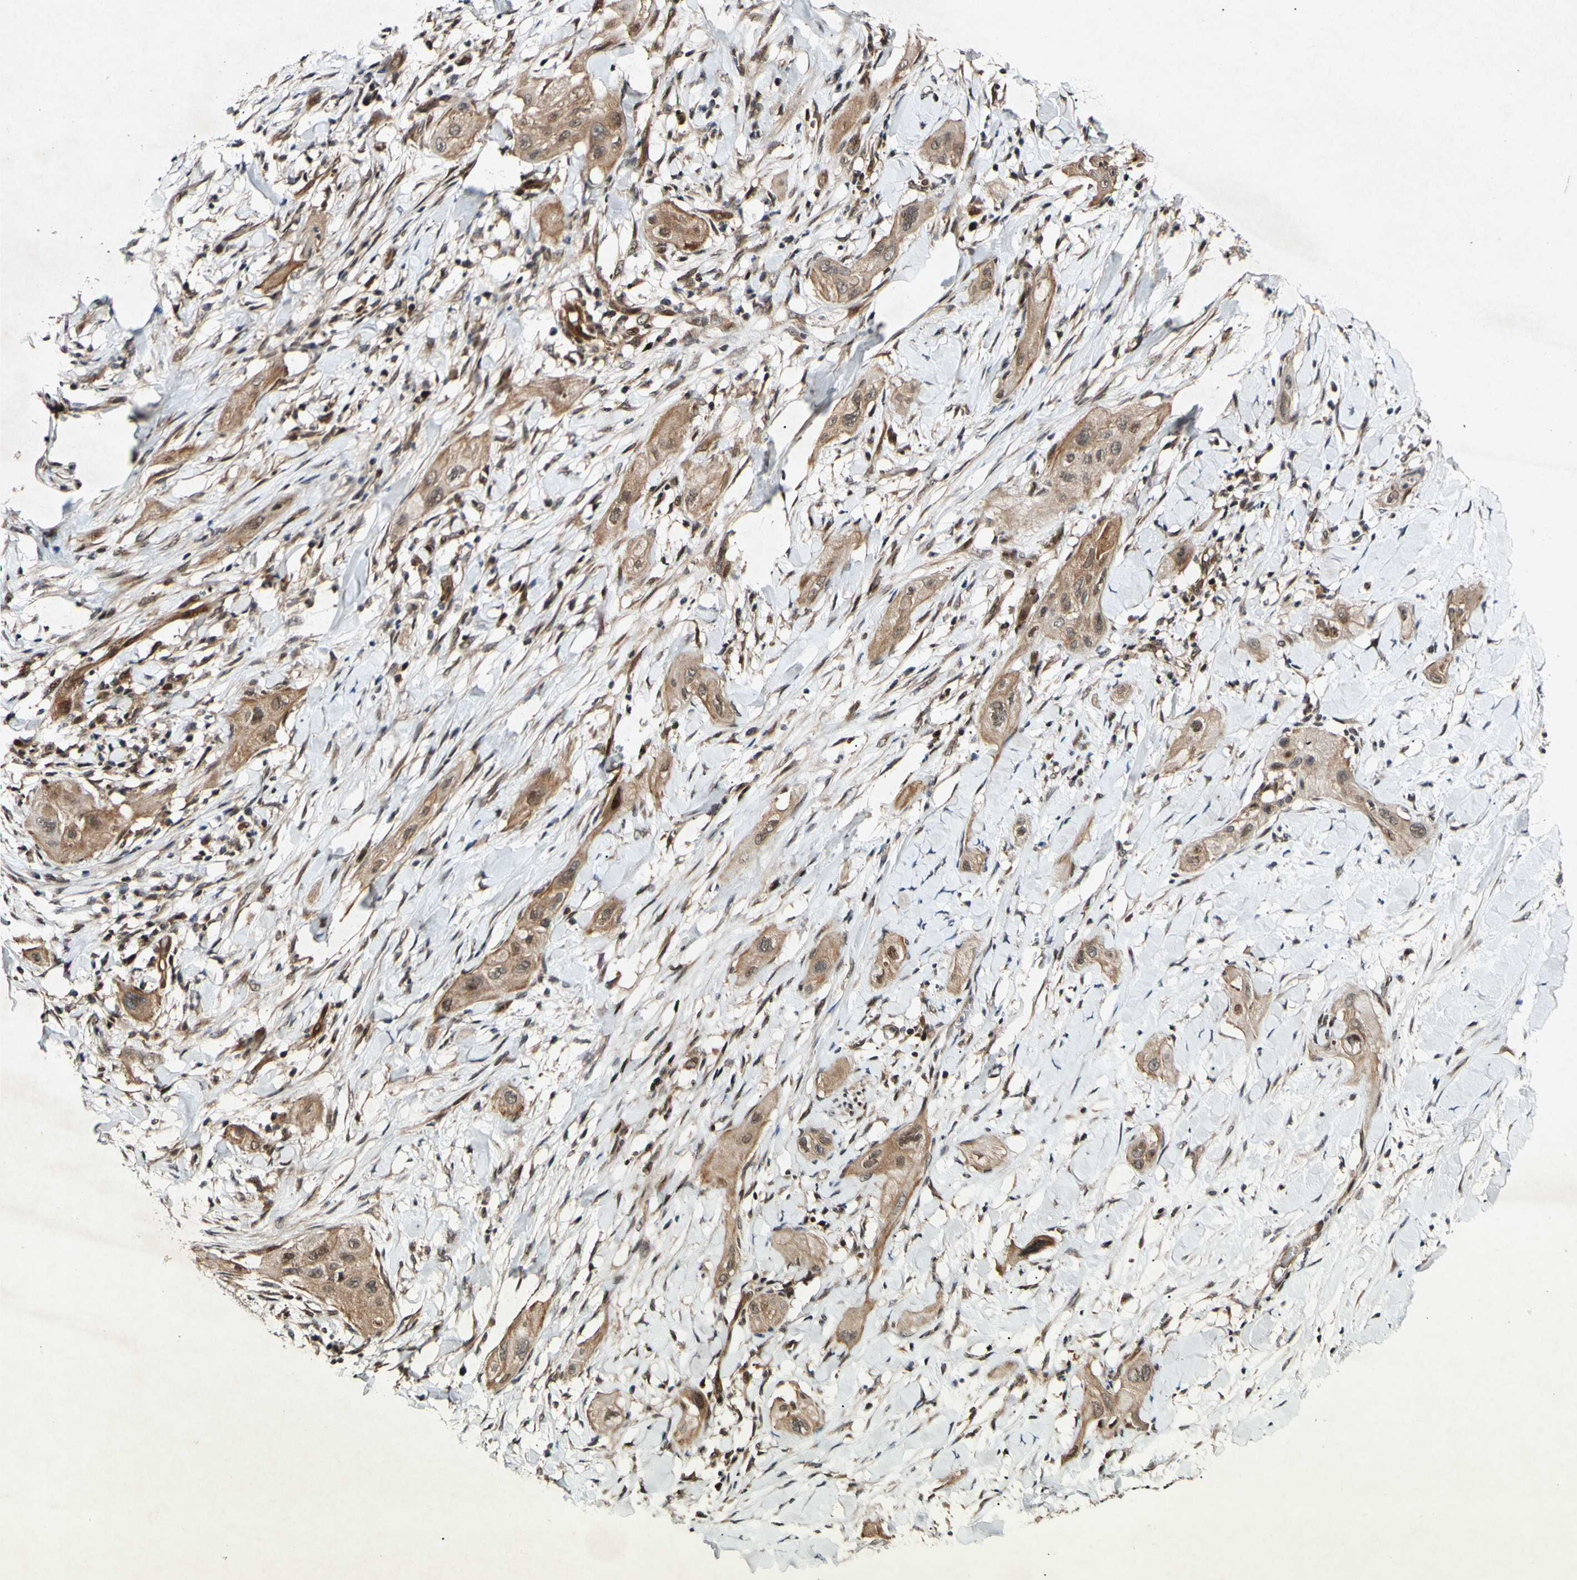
{"staining": {"intensity": "moderate", "quantity": ">75%", "location": "cytoplasmic/membranous"}, "tissue": "lung cancer", "cell_type": "Tumor cells", "image_type": "cancer", "snomed": [{"axis": "morphology", "description": "Squamous cell carcinoma, NOS"}, {"axis": "topography", "description": "Lung"}], "caption": "The immunohistochemical stain shows moderate cytoplasmic/membranous expression in tumor cells of lung cancer (squamous cell carcinoma) tissue.", "gene": "CSNK1E", "patient": {"sex": "female", "age": 47}}